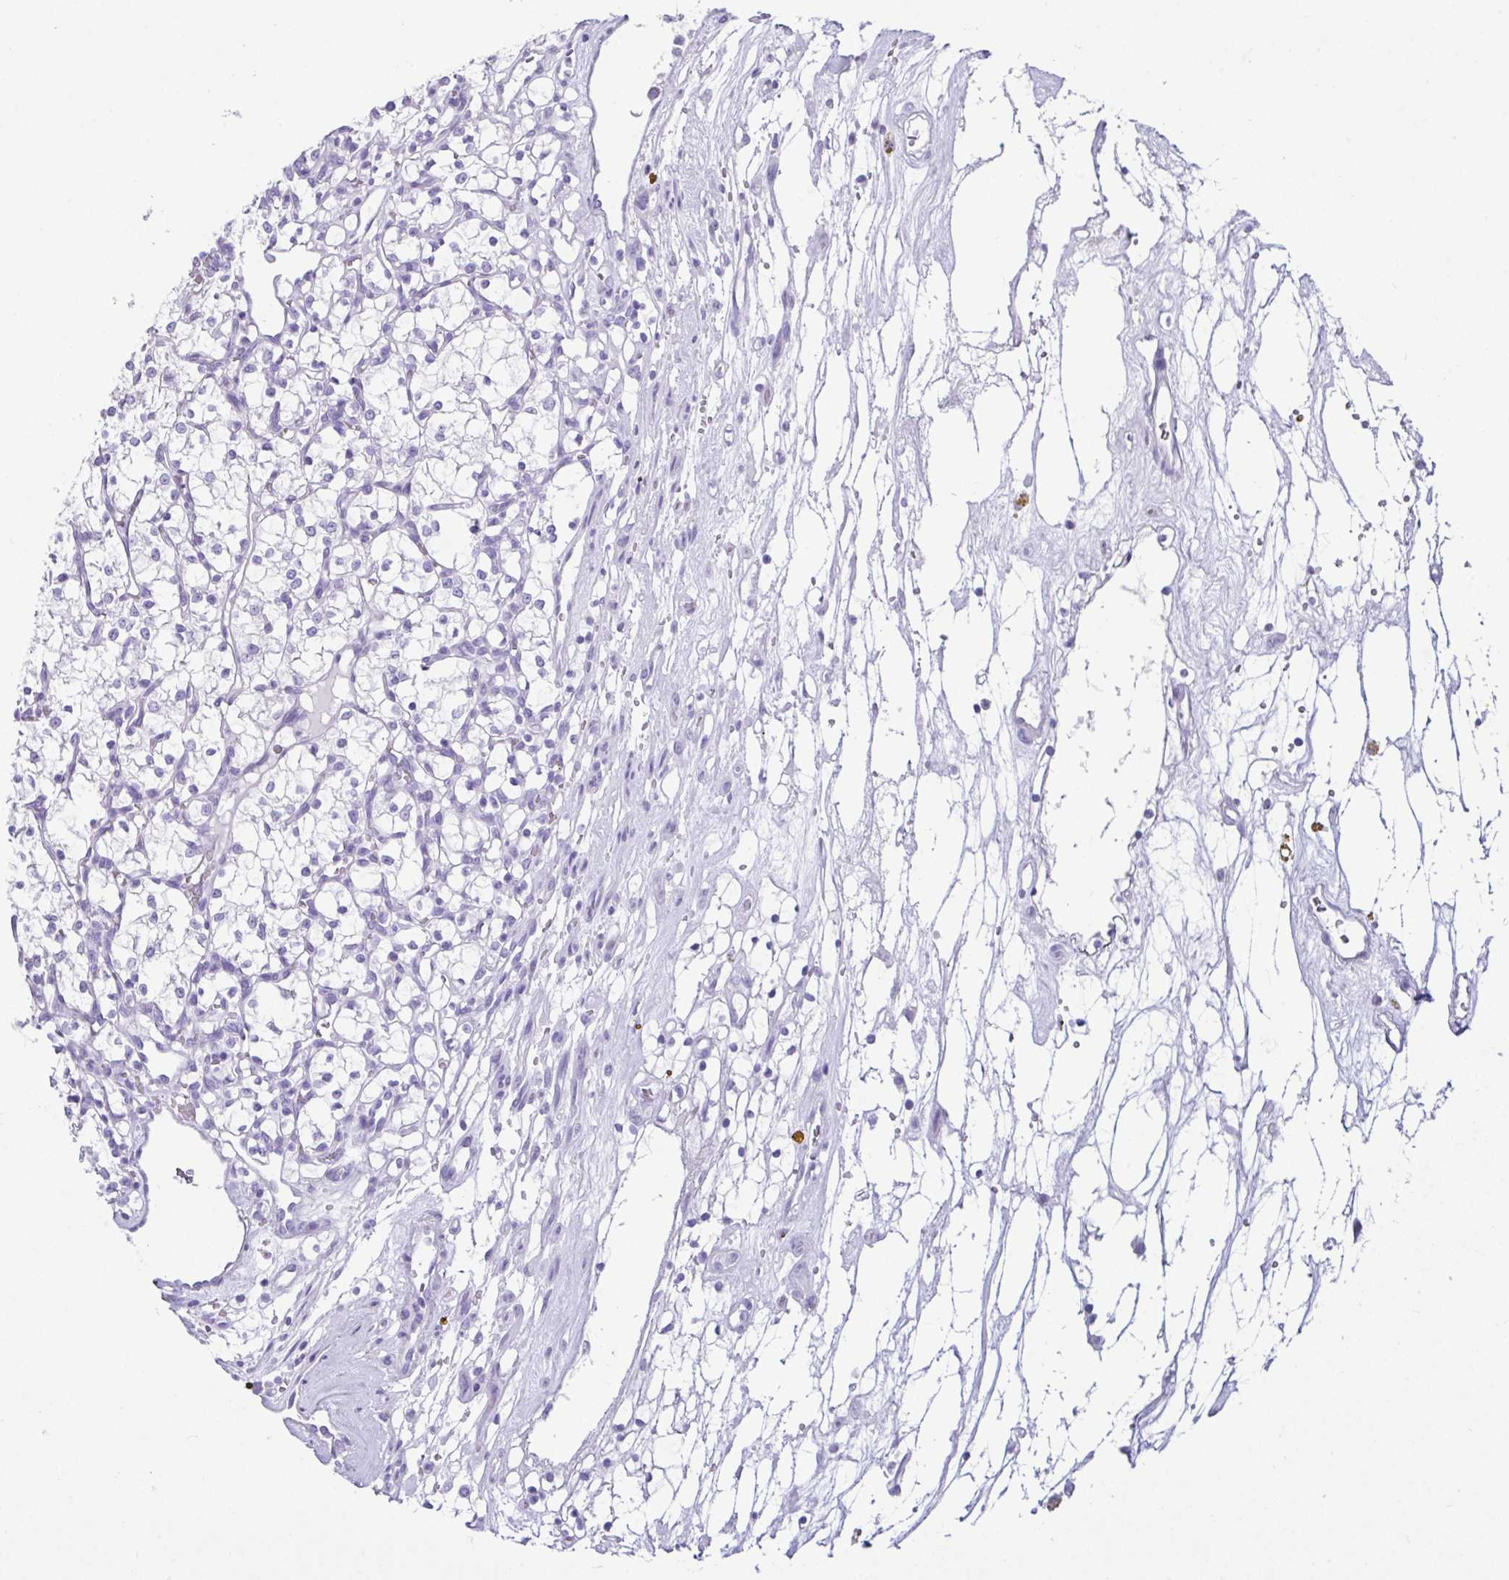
{"staining": {"intensity": "negative", "quantity": "none", "location": "none"}, "tissue": "renal cancer", "cell_type": "Tumor cells", "image_type": "cancer", "snomed": [{"axis": "morphology", "description": "Adenocarcinoma, NOS"}, {"axis": "topography", "description": "Kidney"}], "caption": "Immunohistochemistry (IHC) of renal cancer exhibits no staining in tumor cells. (DAB (3,3'-diaminobenzidine) IHC, high magnification).", "gene": "LGALS4", "patient": {"sex": "female", "age": 69}}